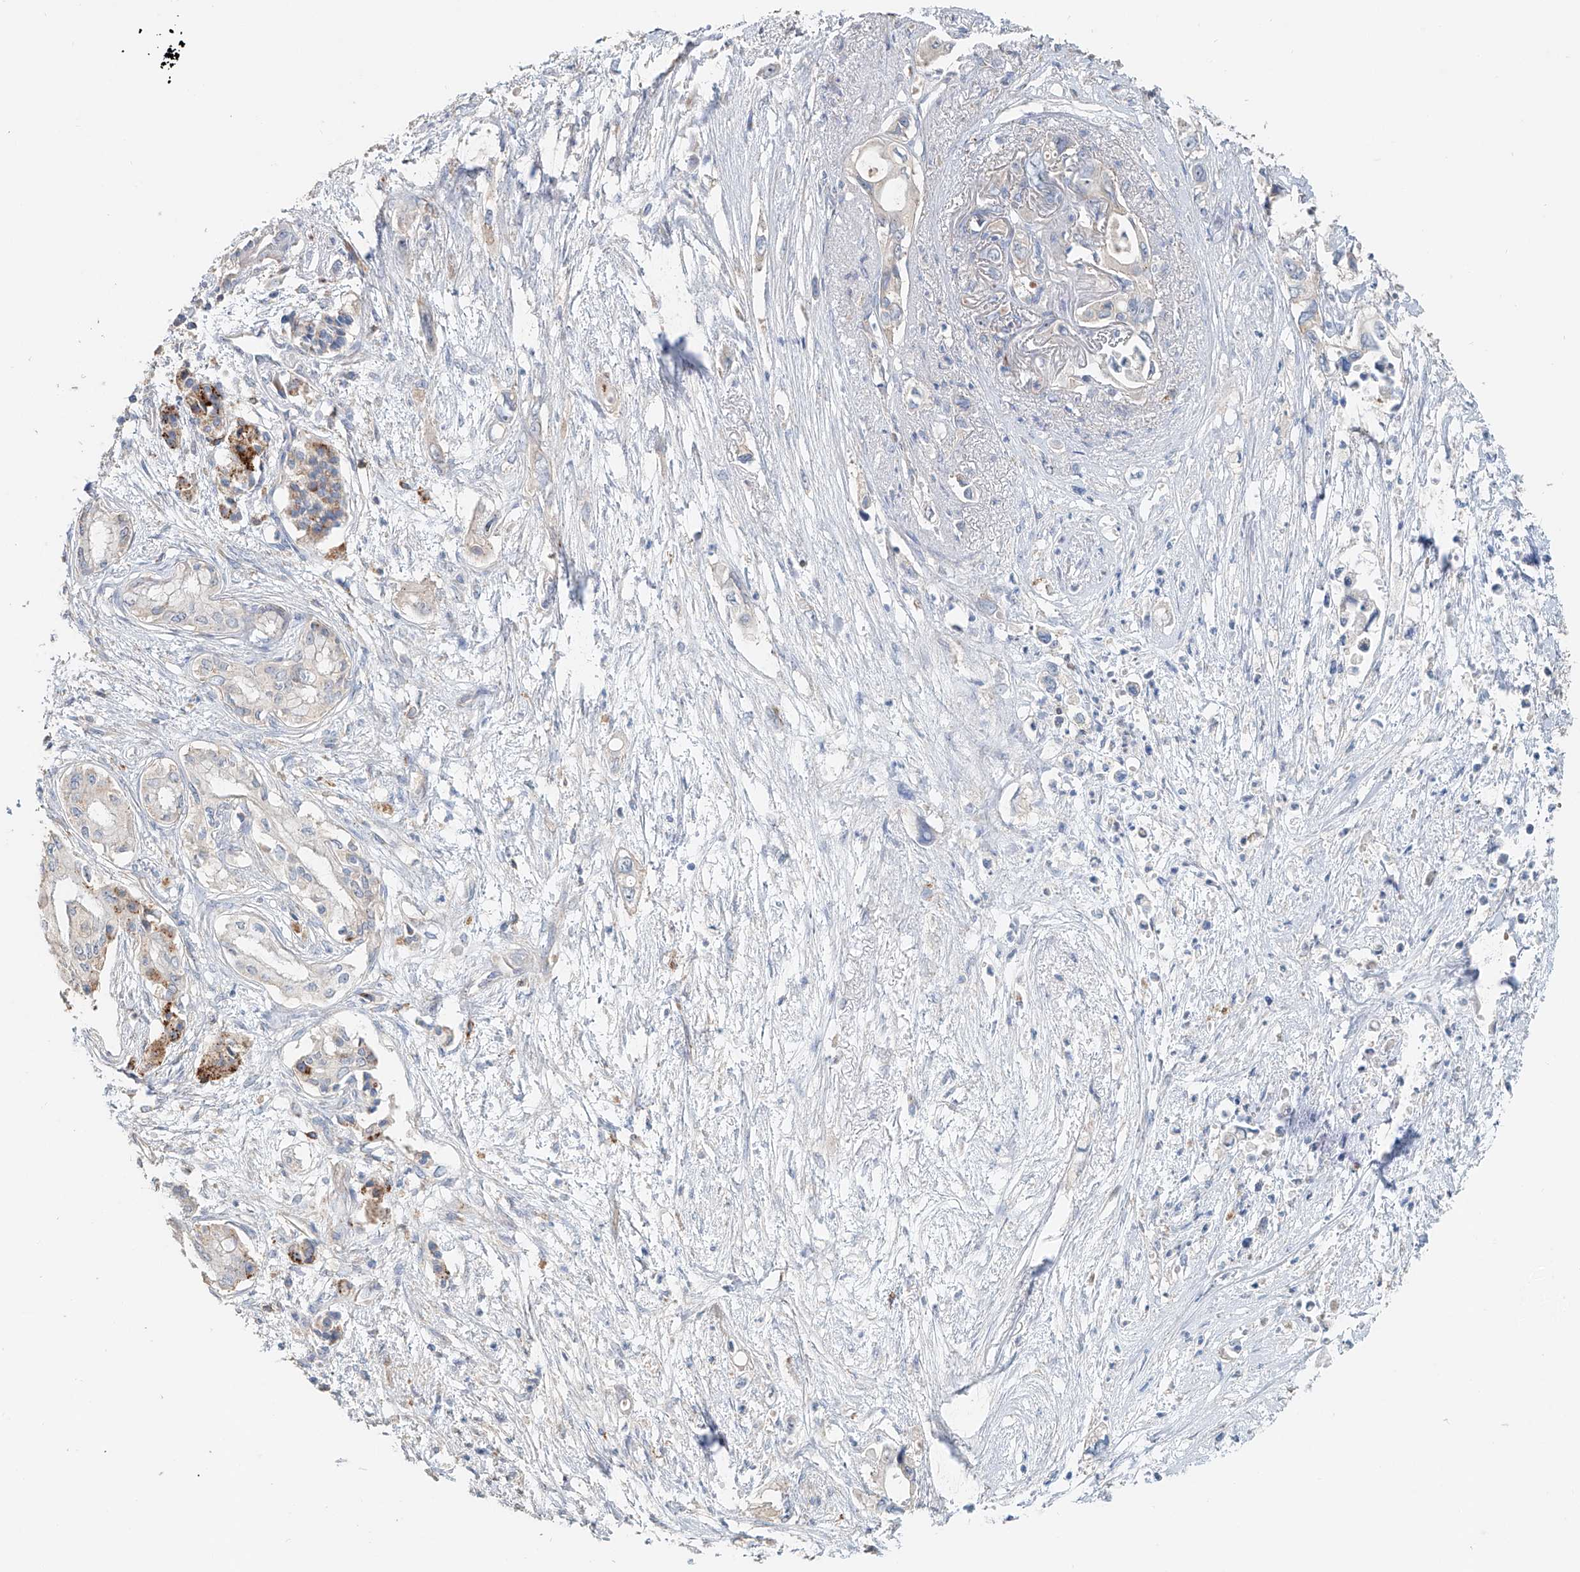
{"staining": {"intensity": "negative", "quantity": "none", "location": "none"}, "tissue": "pancreatic cancer", "cell_type": "Tumor cells", "image_type": "cancer", "snomed": [{"axis": "morphology", "description": "Adenocarcinoma, NOS"}, {"axis": "topography", "description": "Pancreas"}], "caption": "DAB immunohistochemical staining of human pancreatic cancer demonstrates no significant expression in tumor cells. The staining is performed using DAB brown chromogen with nuclei counter-stained in using hematoxylin.", "gene": "TRIM47", "patient": {"sex": "male", "age": 66}}